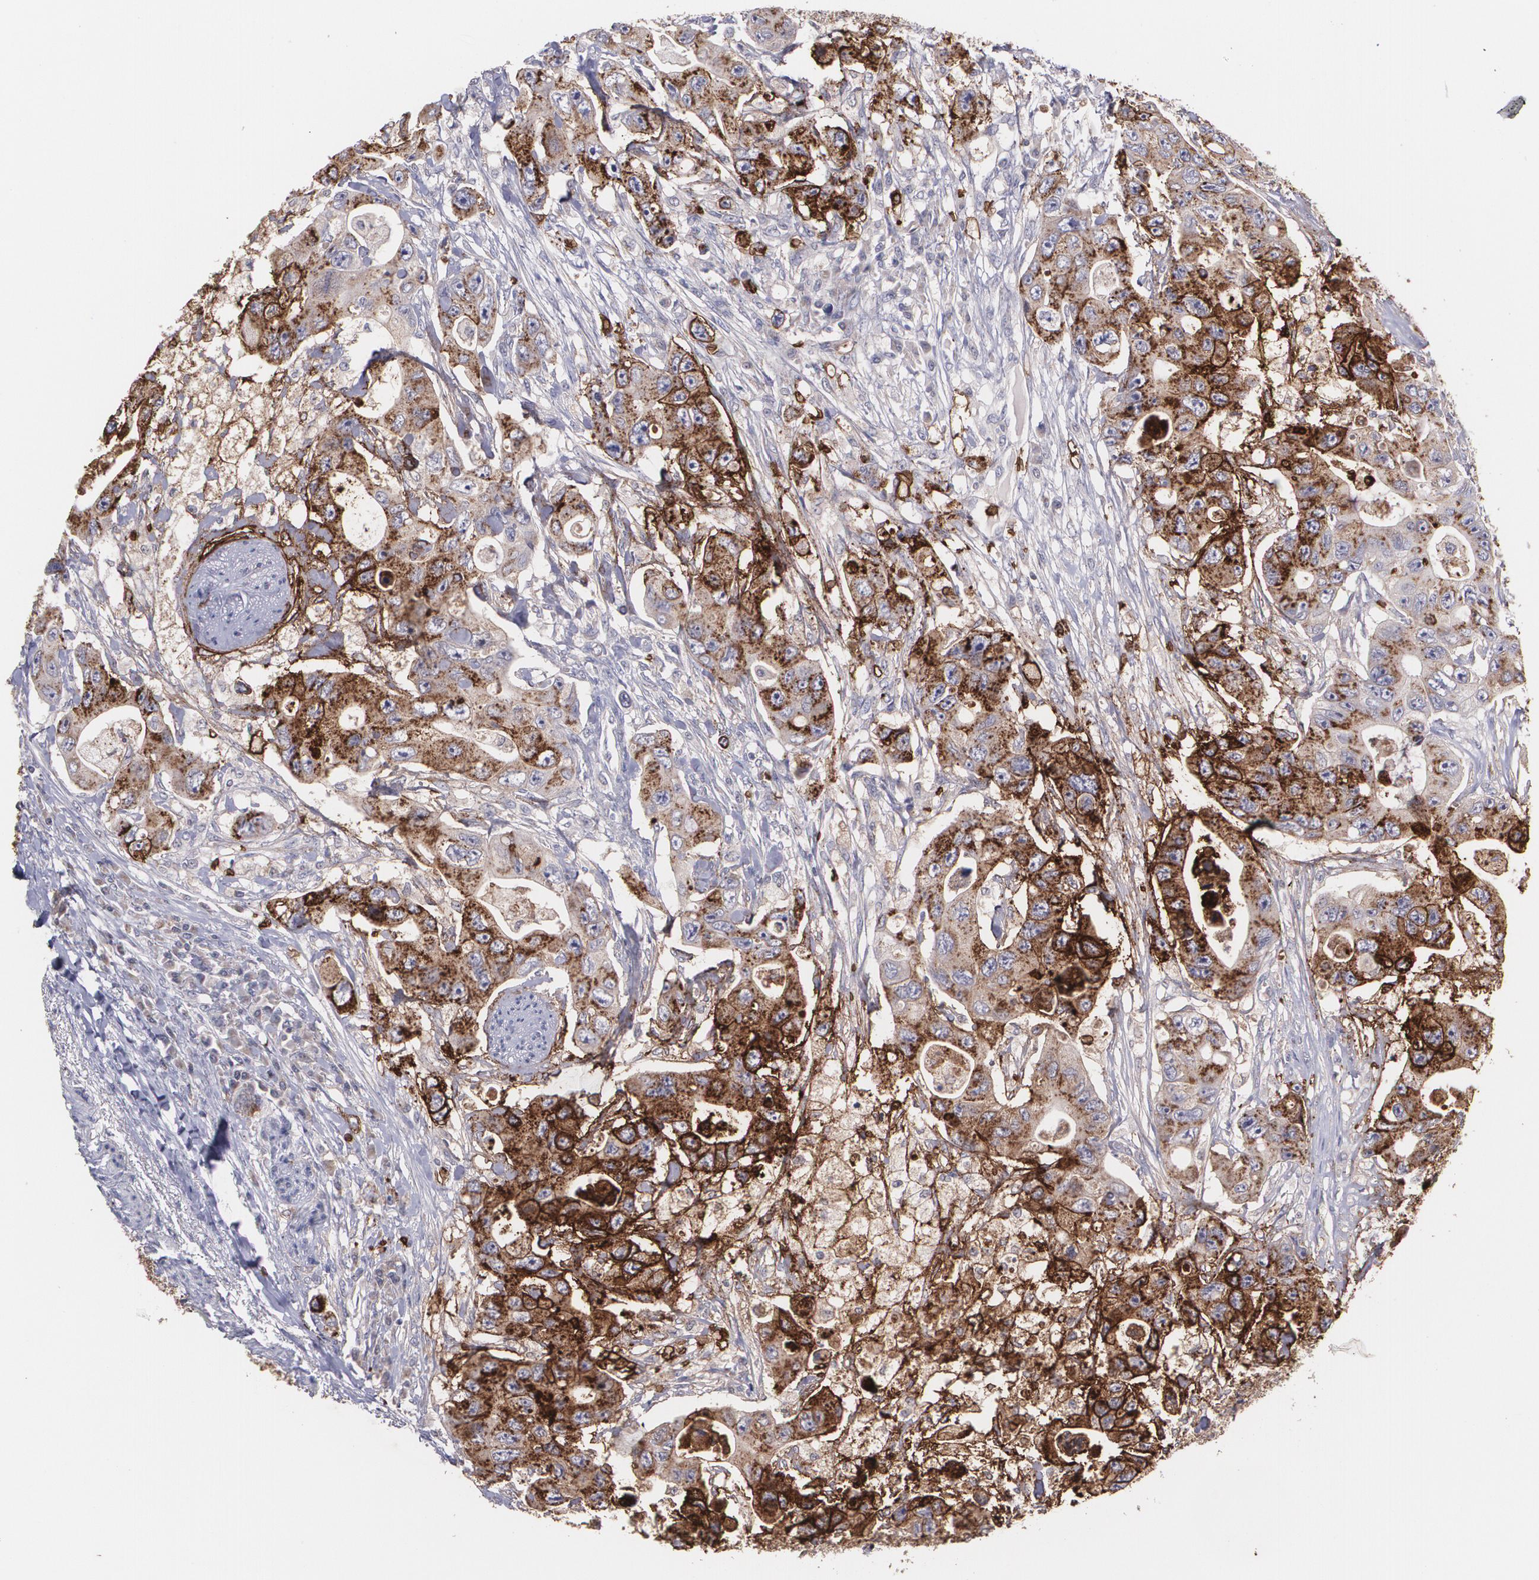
{"staining": {"intensity": "strong", "quantity": ">75%", "location": "cytoplasmic/membranous"}, "tissue": "colorectal cancer", "cell_type": "Tumor cells", "image_type": "cancer", "snomed": [{"axis": "morphology", "description": "Adenocarcinoma, NOS"}, {"axis": "topography", "description": "Colon"}], "caption": "Immunohistochemistry (IHC) of human colorectal adenocarcinoma displays high levels of strong cytoplasmic/membranous positivity in about >75% of tumor cells. (brown staining indicates protein expression, while blue staining denotes nuclei).", "gene": "SLC2A1", "patient": {"sex": "female", "age": 46}}